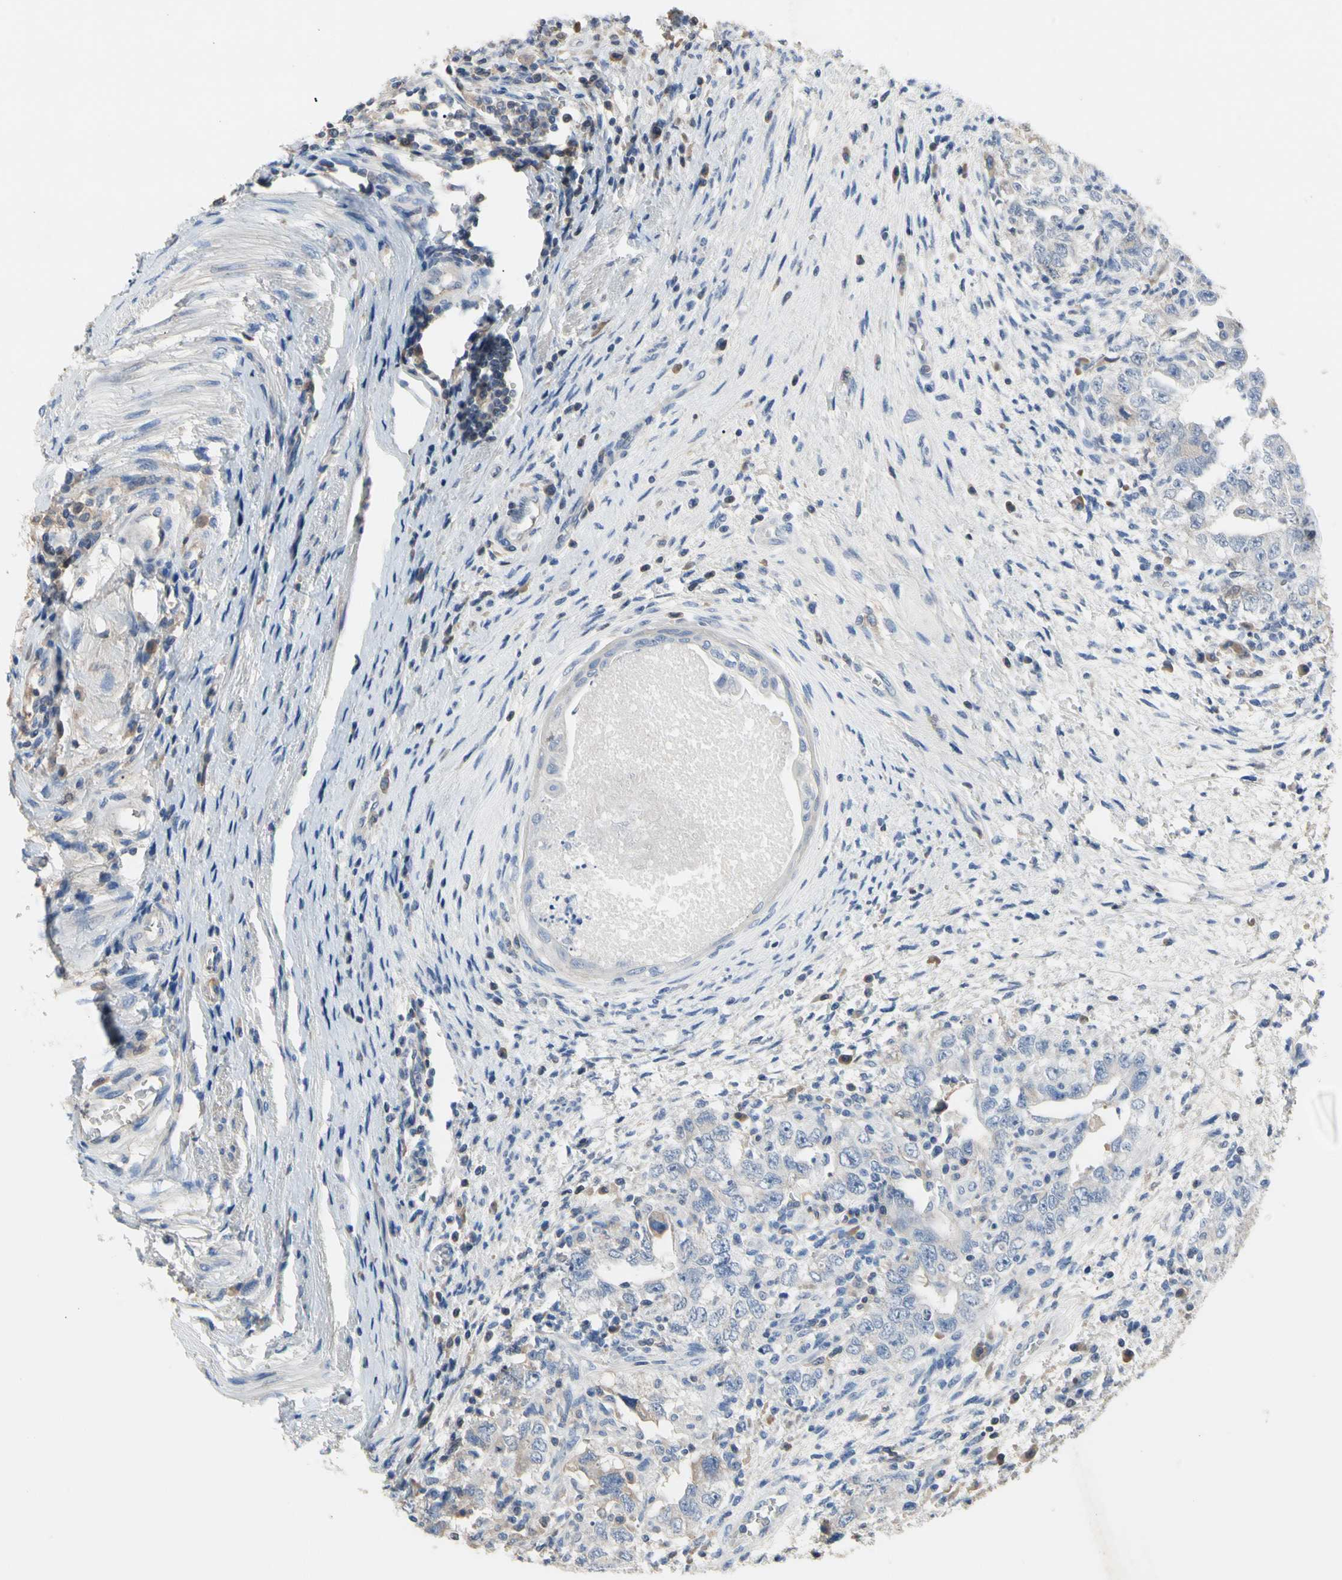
{"staining": {"intensity": "negative", "quantity": "none", "location": "none"}, "tissue": "testis cancer", "cell_type": "Tumor cells", "image_type": "cancer", "snomed": [{"axis": "morphology", "description": "Carcinoma, Embryonal, NOS"}, {"axis": "topography", "description": "Testis"}], "caption": "DAB immunohistochemical staining of human testis cancer (embryonal carcinoma) displays no significant positivity in tumor cells.", "gene": "ECRG4", "patient": {"sex": "male", "age": 26}}